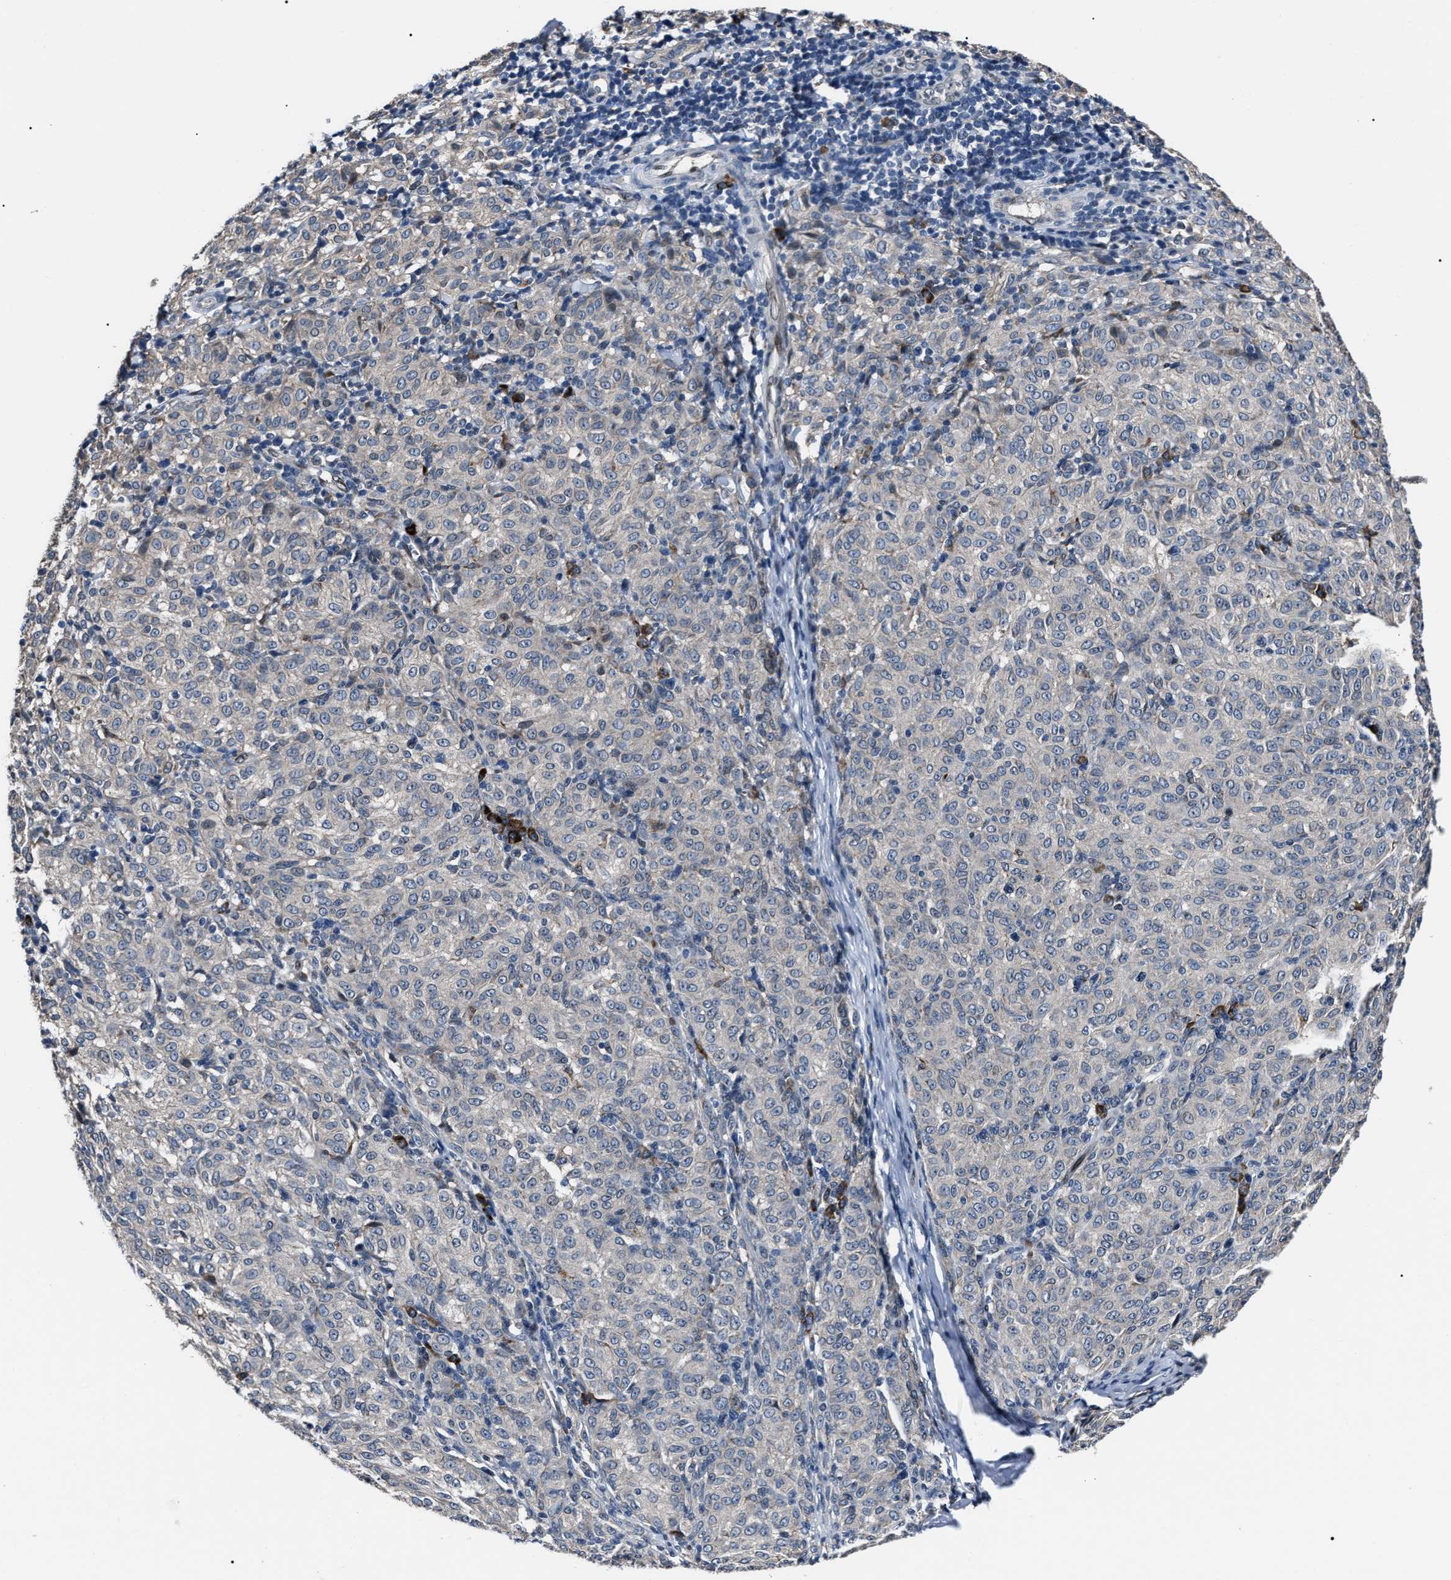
{"staining": {"intensity": "negative", "quantity": "none", "location": "none"}, "tissue": "melanoma", "cell_type": "Tumor cells", "image_type": "cancer", "snomed": [{"axis": "morphology", "description": "Malignant melanoma, NOS"}, {"axis": "topography", "description": "Skin"}], "caption": "Human malignant melanoma stained for a protein using immunohistochemistry exhibits no positivity in tumor cells.", "gene": "LRRC14", "patient": {"sex": "female", "age": 72}}